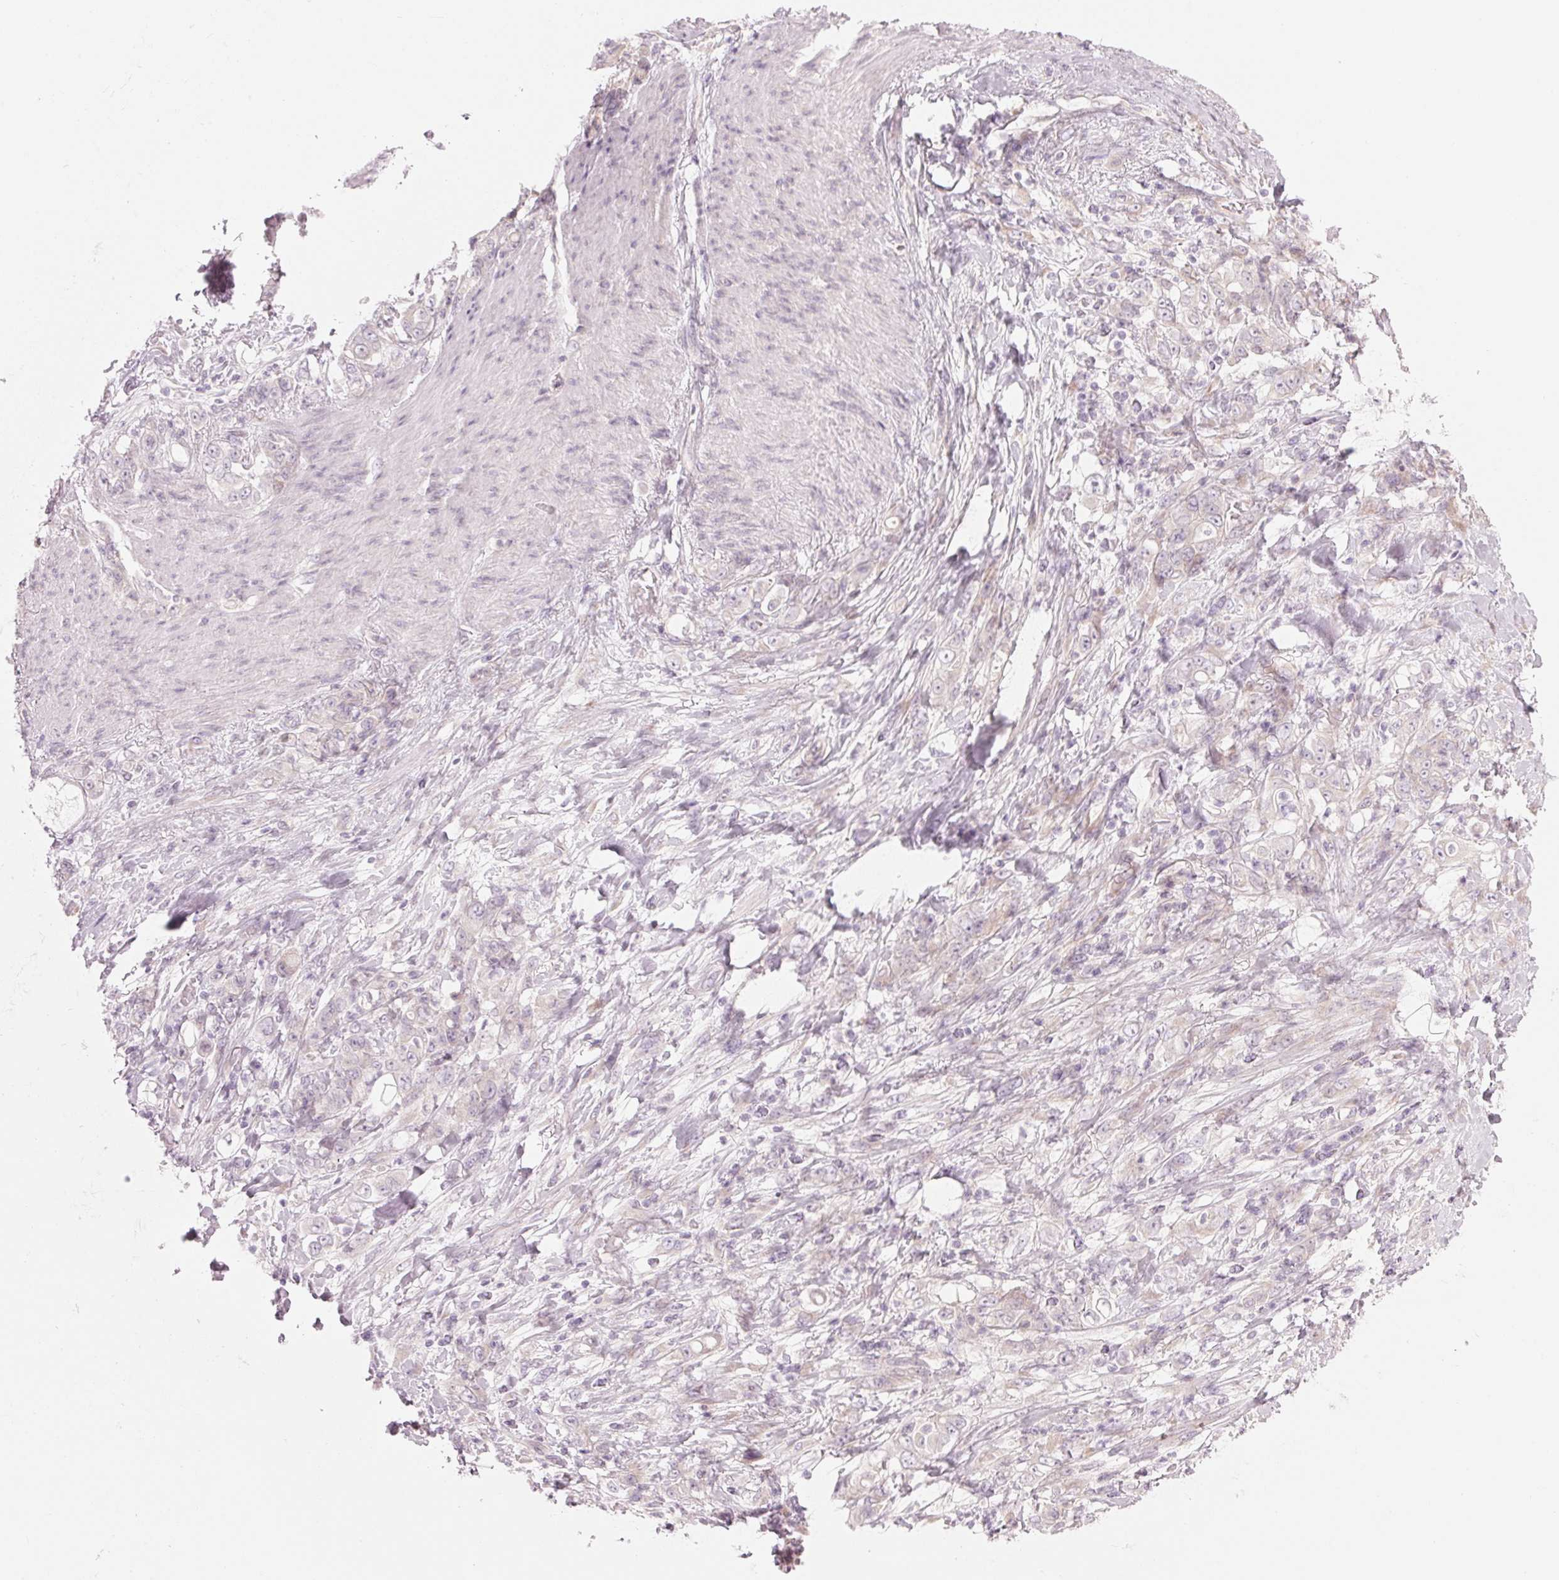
{"staining": {"intensity": "negative", "quantity": "none", "location": "none"}, "tissue": "stomach cancer", "cell_type": "Tumor cells", "image_type": "cancer", "snomed": [{"axis": "morphology", "description": "Adenocarcinoma, NOS"}, {"axis": "topography", "description": "Stomach"}], "caption": "This is an IHC photomicrograph of stomach adenocarcinoma. There is no positivity in tumor cells.", "gene": "GNMT", "patient": {"sex": "female", "age": 79}}